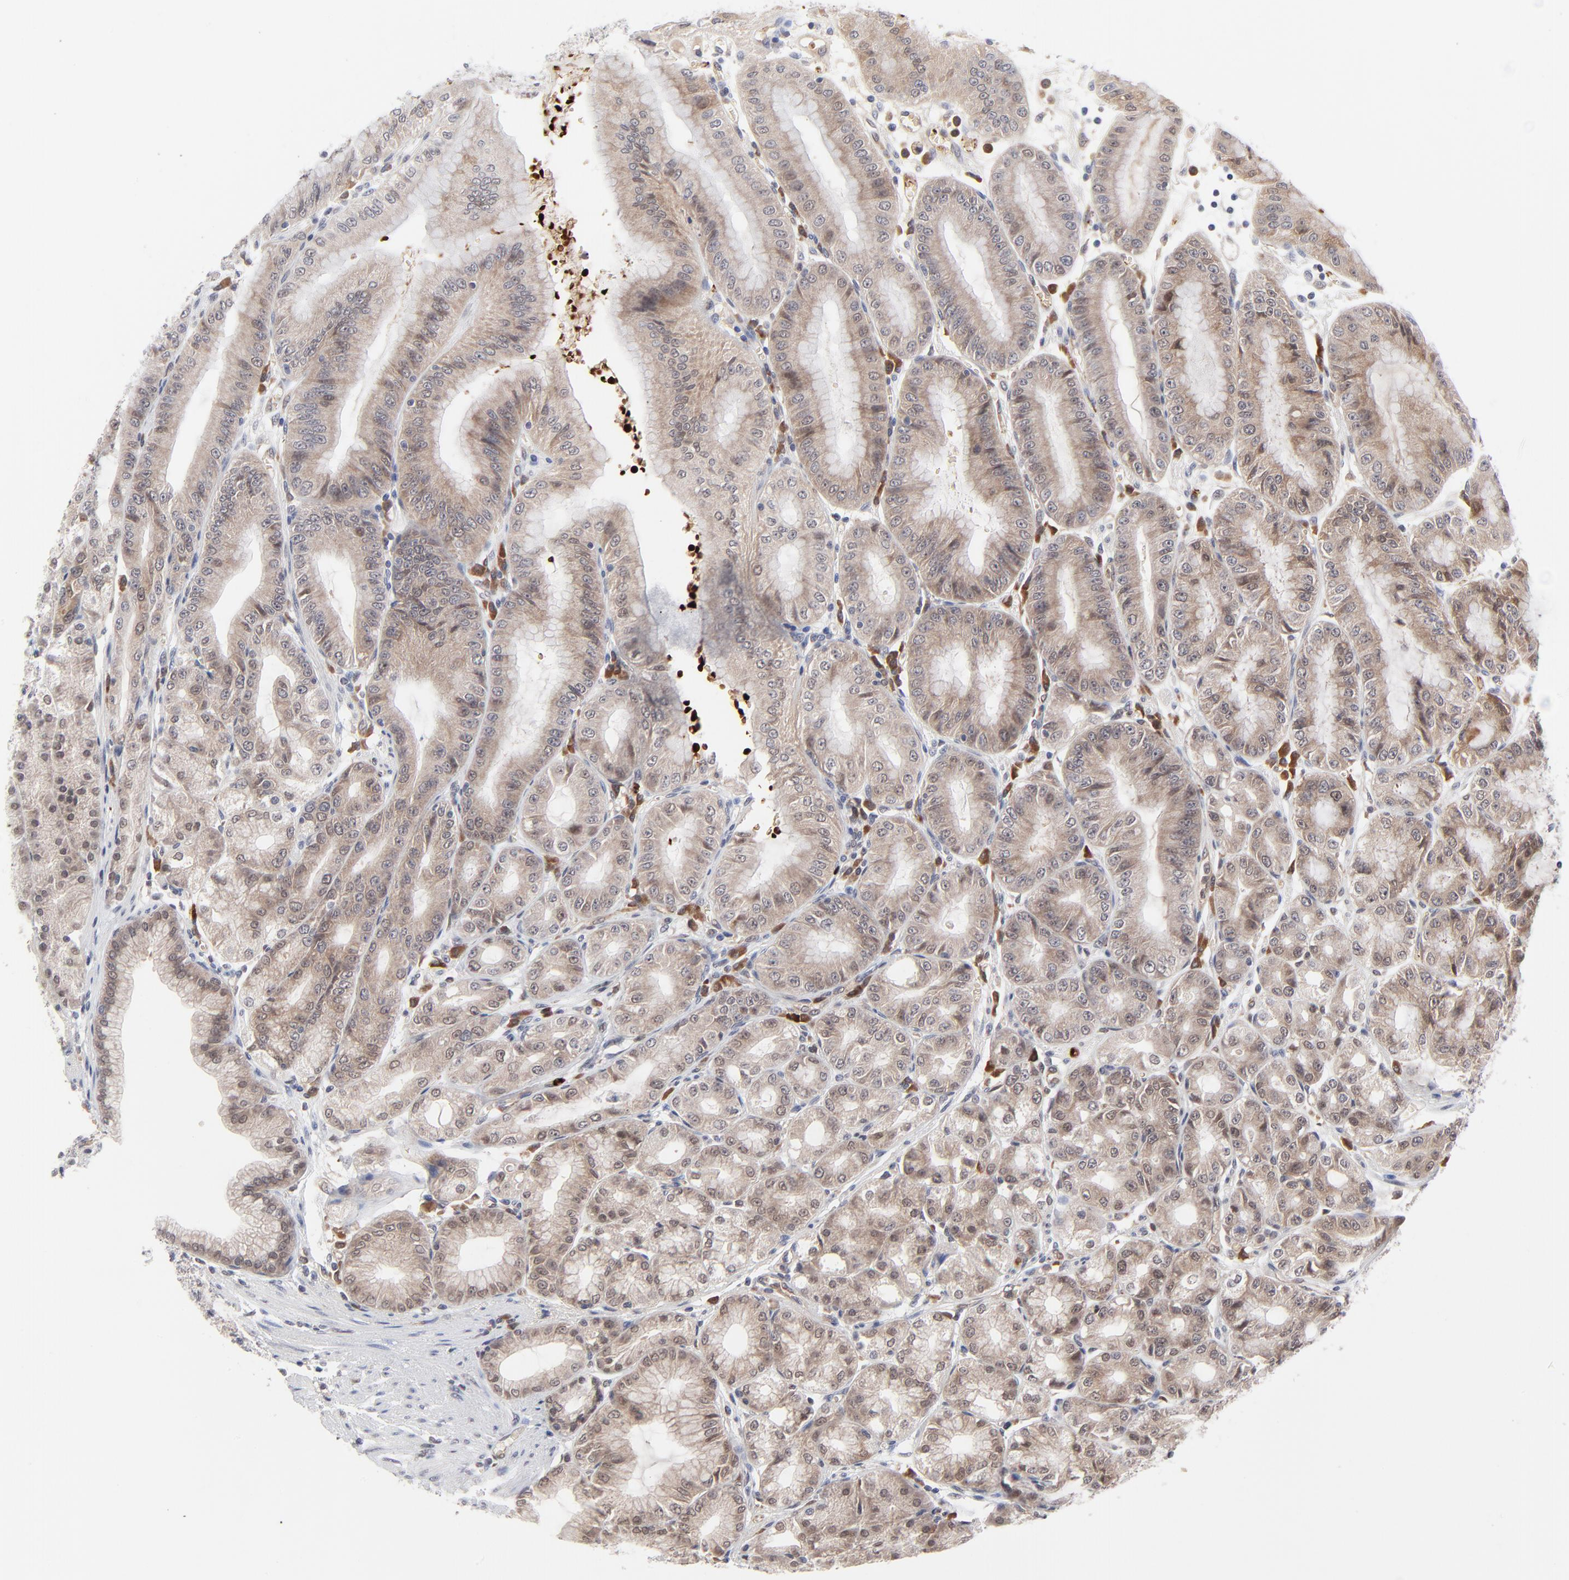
{"staining": {"intensity": "moderate", "quantity": ">75%", "location": "cytoplasmic/membranous,nuclear"}, "tissue": "stomach", "cell_type": "Glandular cells", "image_type": "normal", "snomed": [{"axis": "morphology", "description": "Normal tissue, NOS"}, {"axis": "topography", "description": "Stomach, lower"}], "caption": "Immunohistochemical staining of unremarkable human stomach shows moderate cytoplasmic/membranous,nuclear protein expression in about >75% of glandular cells.", "gene": "CASP10", "patient": {"sex": "male", "age": 71}}